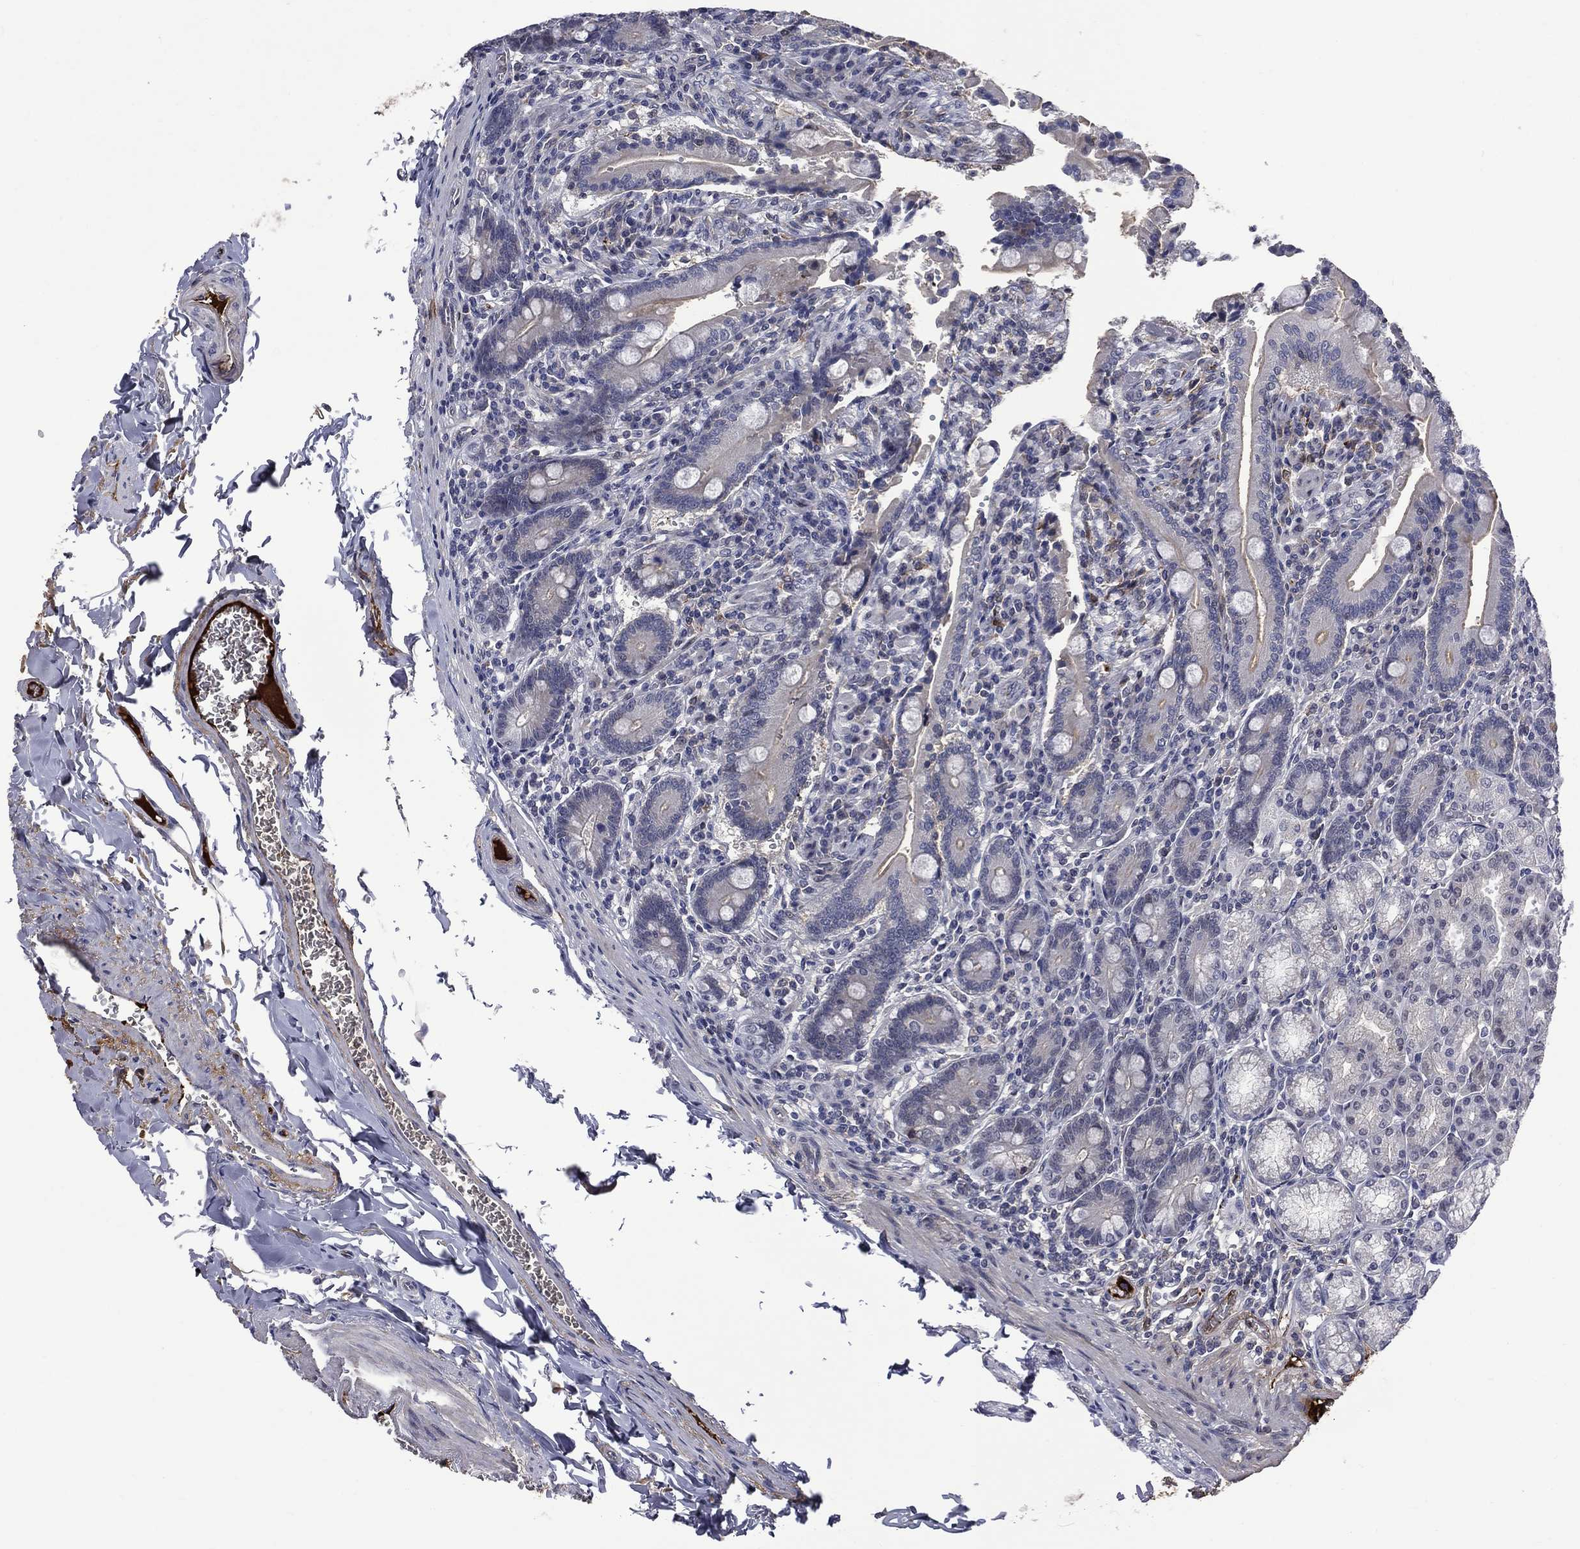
{"staining": {"intensity": "moderate", "quantity": "<25%", "location": "cytoplasmic/membranous"}, "tissue": "duodenum", "cell_type": "Glandular cells", "image_type": "normal", "snomed": [{"axis": "morphology", "description": "Normal tissue, NOS"}, {"axis": "topography", "description": "Duodenum"}], "caption": "A low amount of moderate cytoplasmic/membranous staining is identified in about <25% of glandular cells in unremarkable duodenum. The staining is performed using DAB (3,3'-diaminobenzidine) brown chromogen to label protein expression. The nuclei are counter-stained blue using hematoxylin.", "gene": "FGG", "patient": {"sex": "female", "age": 62}}